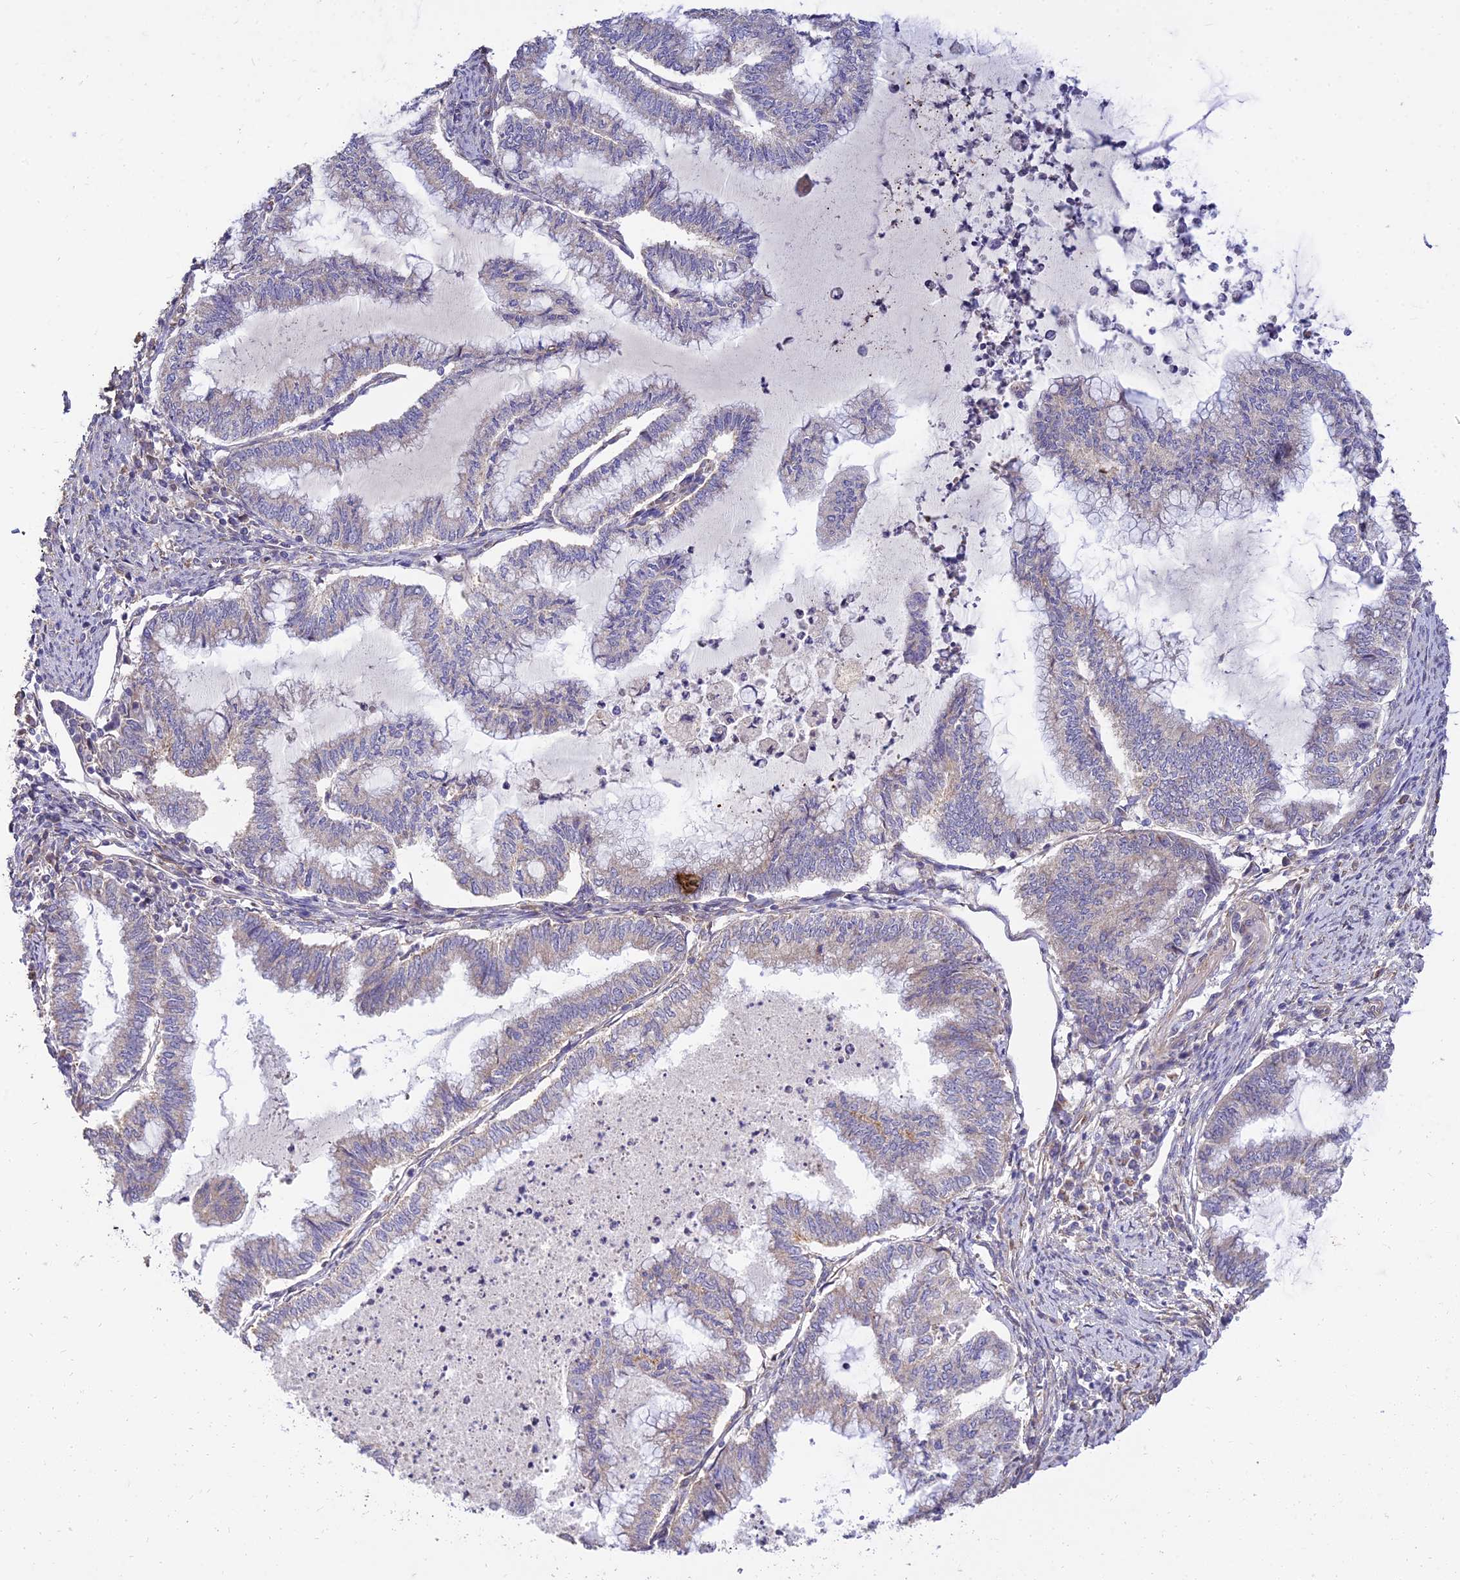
{"staining": {"intensity": "weak", "quantity": "25%-75%", "location": "cytoplasmic/membranous"}, "tissue": "endometrial cancer", "cell_type": "Tumor cells", "image_type": "cancer", "snomed": [{"axis": "morphology", "description": "Adenocarcinoma, NOS"}, {"axis": "topography", "description": "Endometrium"}], "caption": "Brown immunohistochemical staining in human endometrial cancer shows weak cytoplasmic/membranous positivity in approximately 25%-75% of tumor cells.", "gene": "ARL8B", "patient": {"sex": "female", "age": 79}}